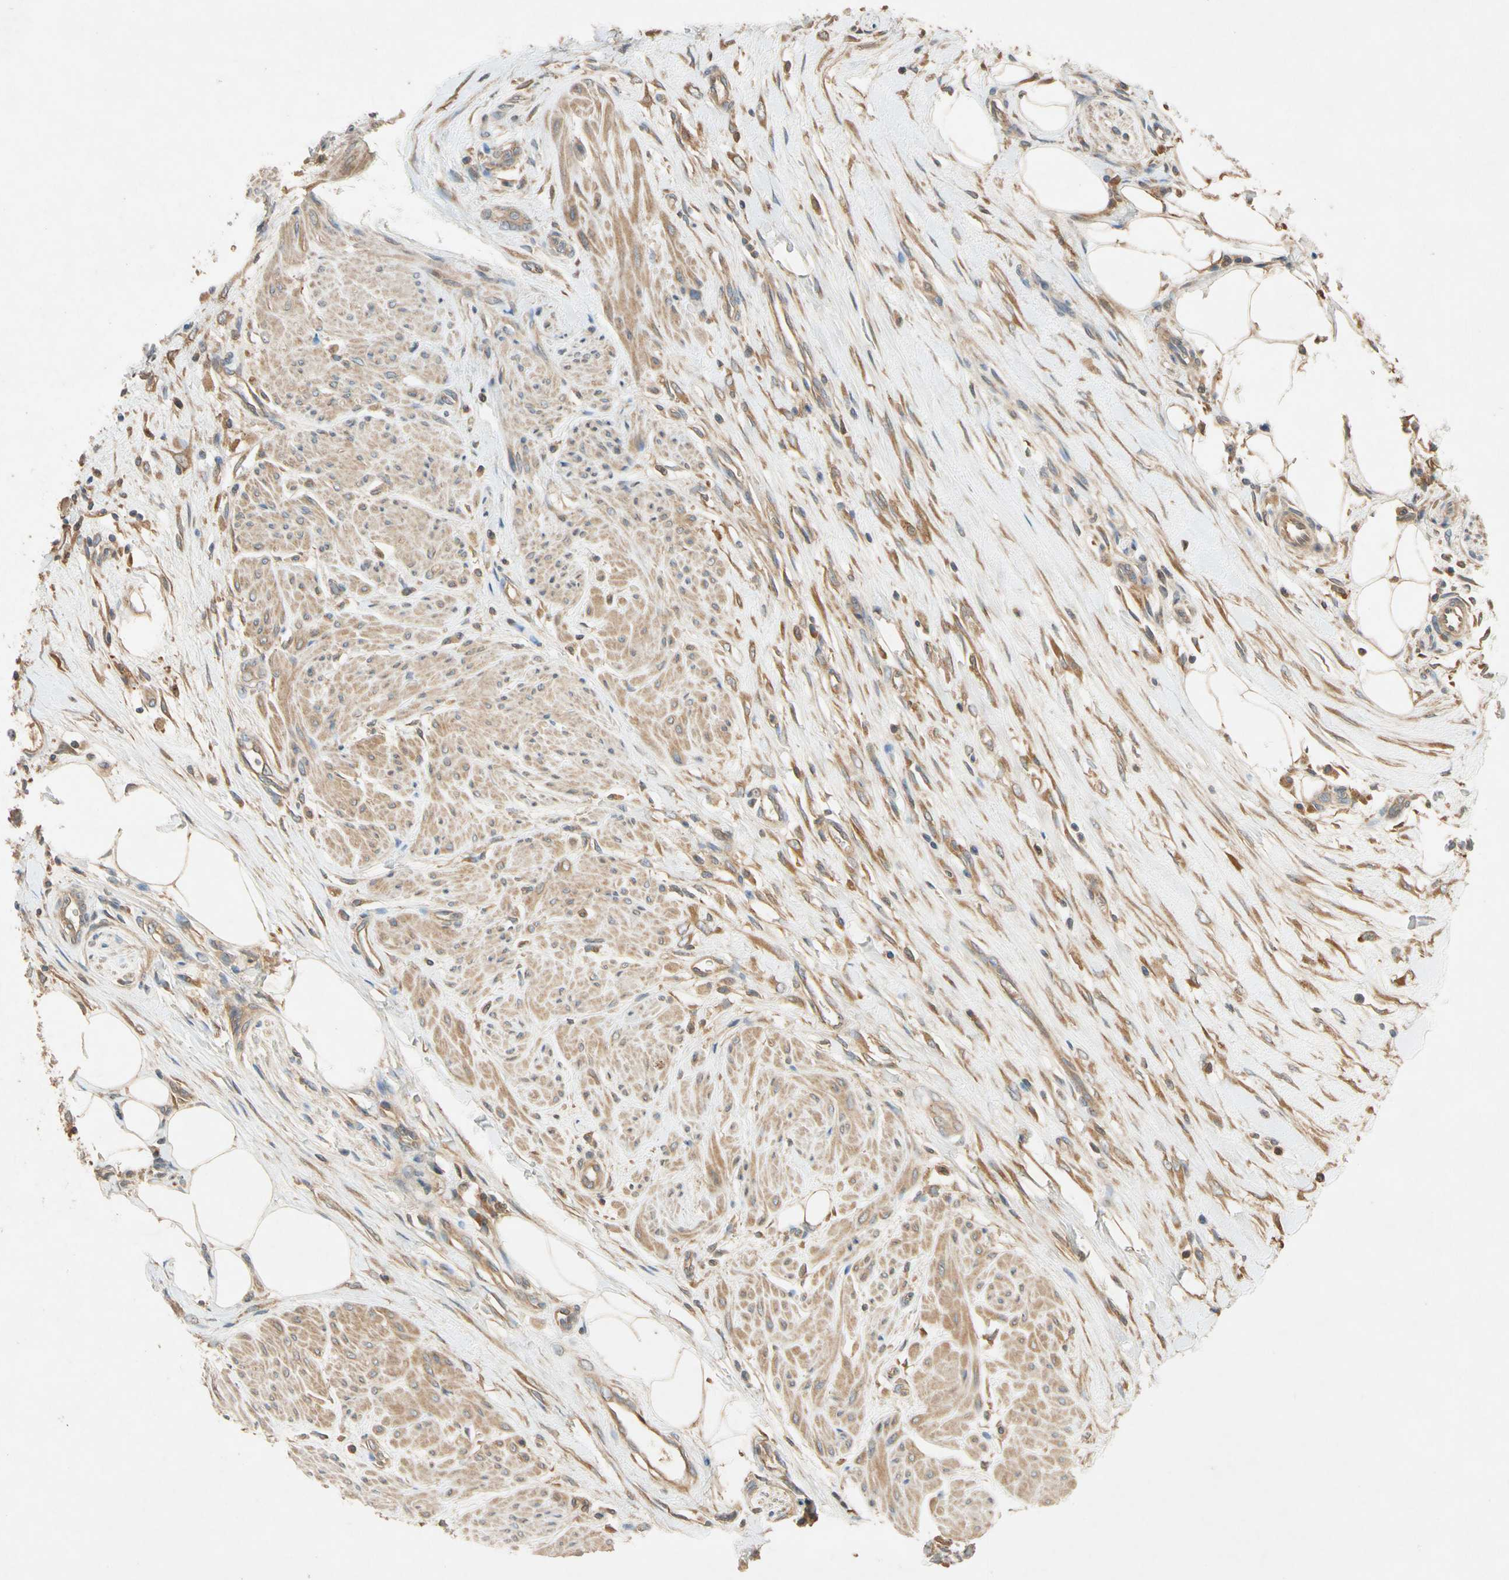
{"staining": {"intensity": "weak", "quantity": ">75%", "location": "cytoplasmic/membranous"}, "tissue": "urothelial cancer", "cell_type": "Tumor cells", "image_type": "cancer", "snomed": [{"axis": "morphology", "description": "Urothelial carcinoma, High grade"}, {"axis": "topography", "description": "Urinary bladder"}], "caption": "Brown immunohistochemical staining in urothelial cancer displays weak cytoplasmic/membranous positivity in approximately >75% of tumor cells.", "gene": "USP46", "patient": {"sex": "male", "age": 35}}